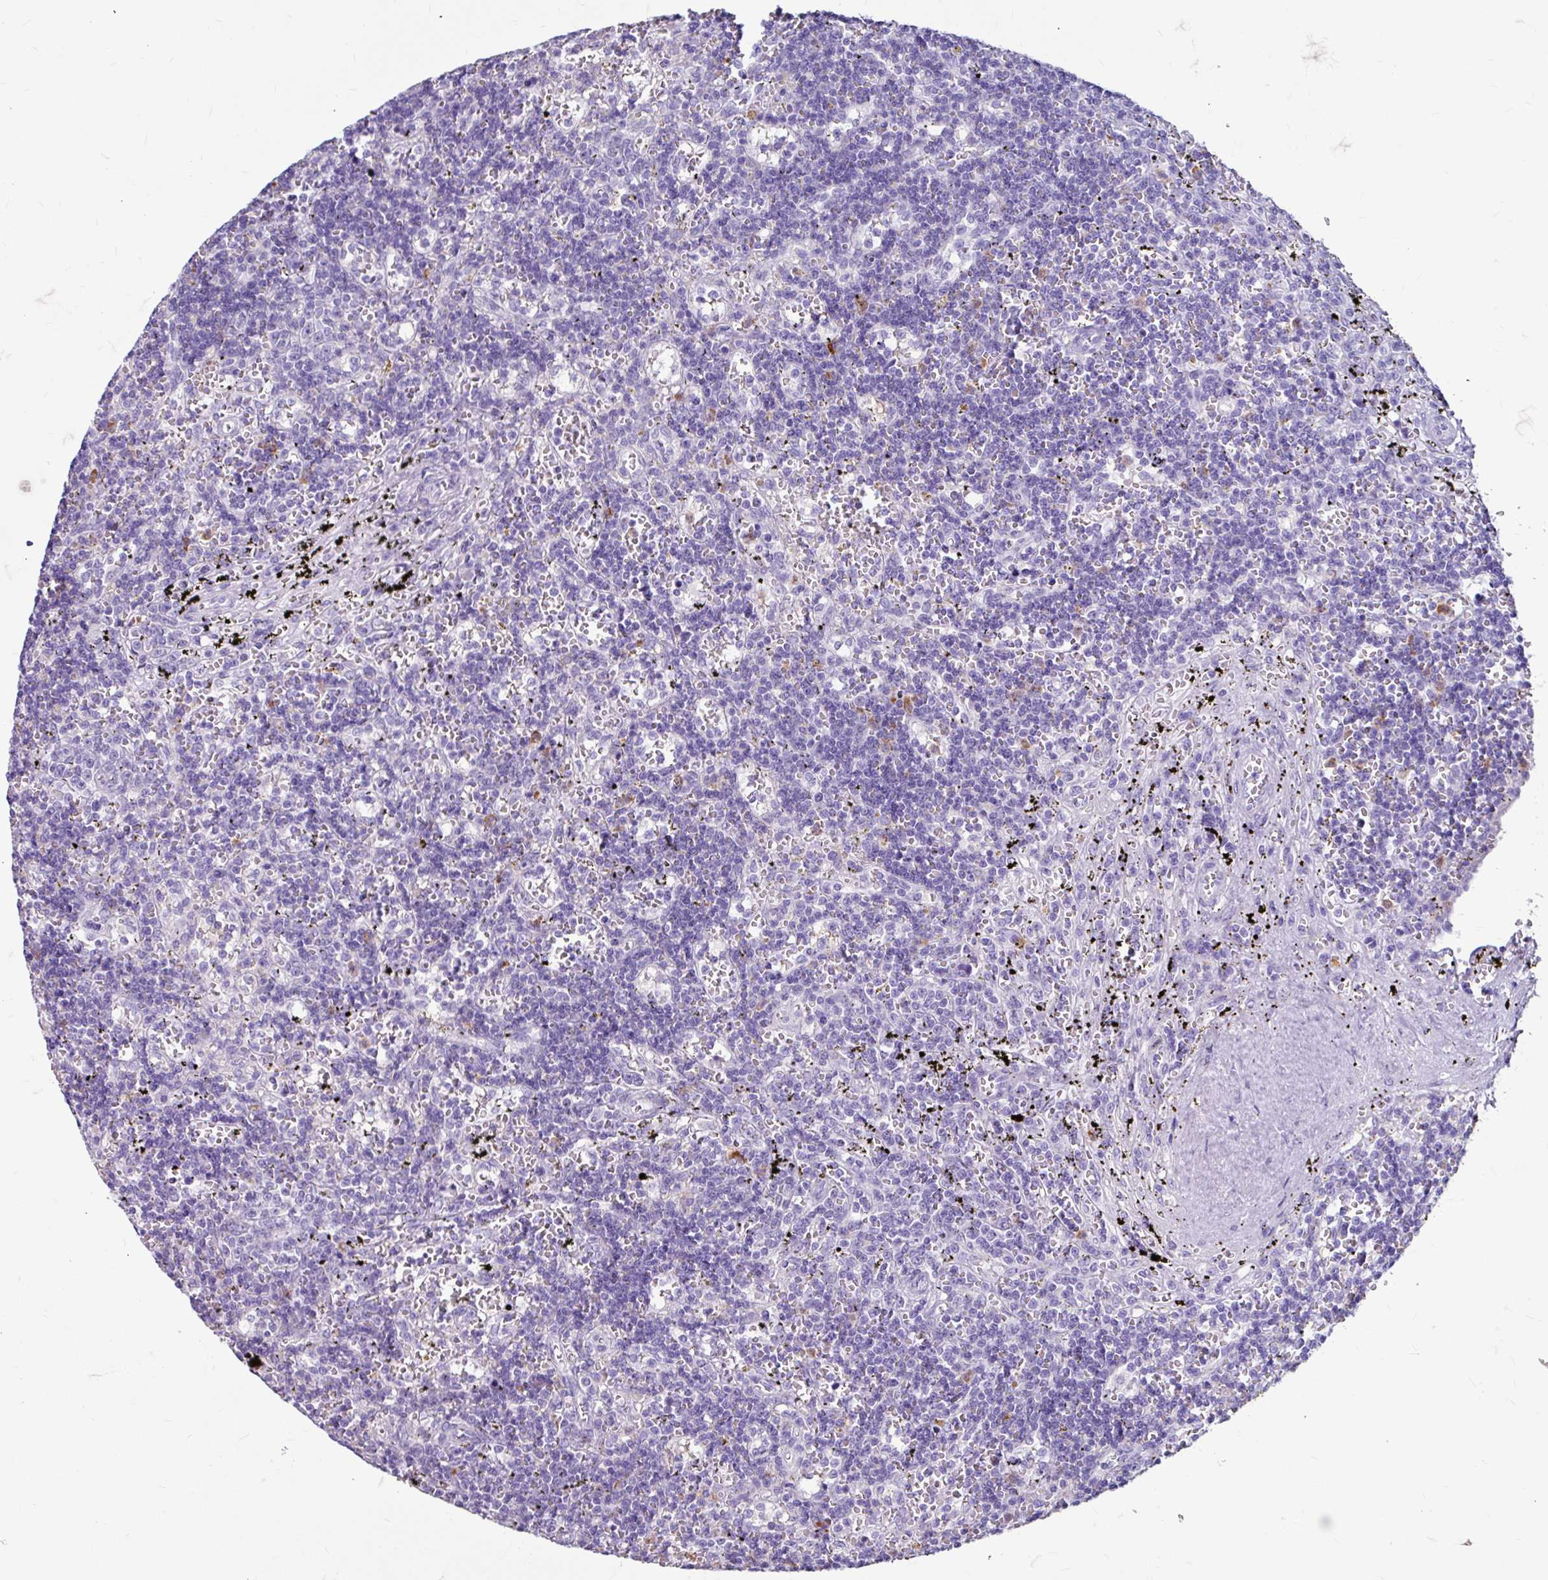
{"staining": {"intensity": "negative", "quantity": "none", "location": "none"}, "tissue": "lymphoma", "cell_type": "Tumor cells", "image_type": "cancer", "snomed": [{"axis": "morphology", "description": "Malignant lymphoma, non-Hodgkin's type, Low grade"}, {"axis": "topography", "description": "Spleen"}], "caption": "This is an immunohistochemistry image of lymphoma. There is no positivity in tumor cells.", "gene": "ANKRD1", "patient": {"sex": "male", "age": 60}}